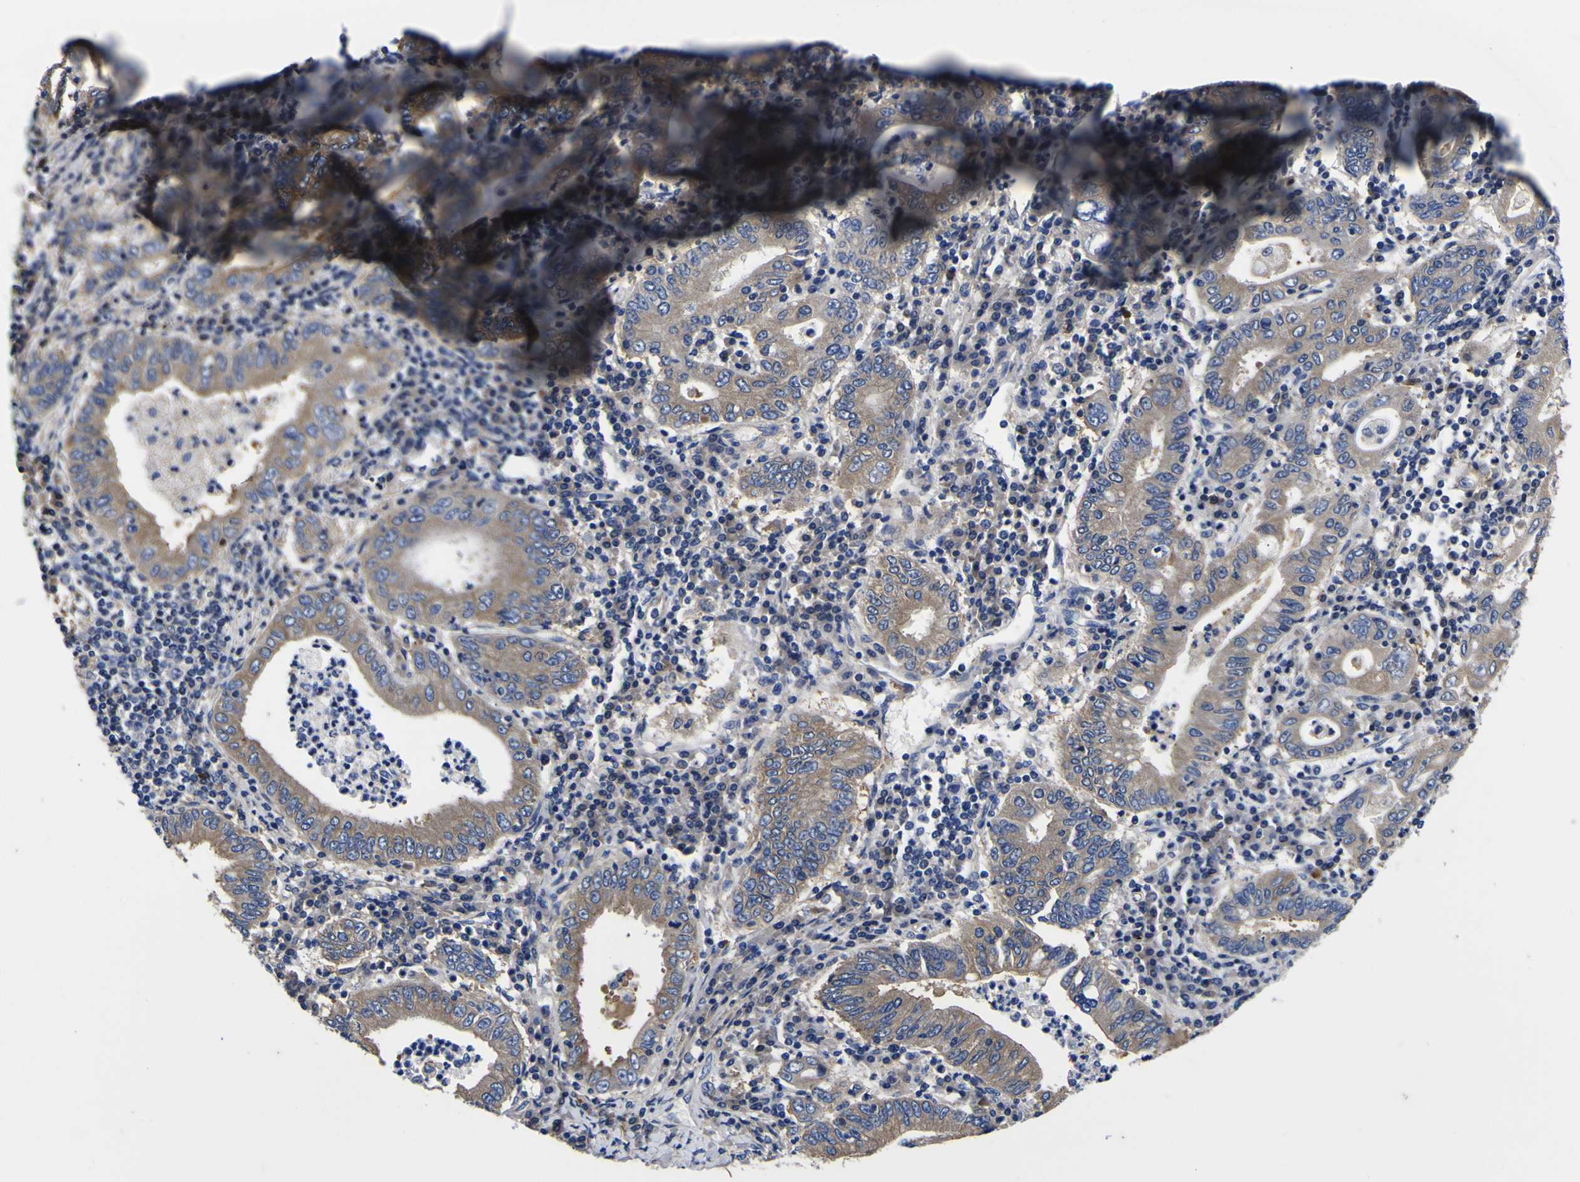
{"staining": {"intensity": "weak", "quantity": ">75%", "location": "cytoplasmic/membranous"}, "tissue": "stomach cancer", "cell_type": "Tumor cells", "image_type": "cancer", "snomed": [{"axis": "morphology", "description": "Normal tissue, NOS"}, {"axis": "morphology", "description": "Adenocarcinoma, NOS"}, {"axis": "topography", "description": "Esophagus"}, {"axis": "topography", "description": "Stomach, upper"}, {"axis": "topography", "description": "Peripheral nerve tissue"}], "caption": "Weak cytoplasmic/membranous protein positivity is identified in about >75% of tumor cells in adenocarcinoma (stomach).", "gene": "VASN", "patient": {"sex": "male", "age": 62}}